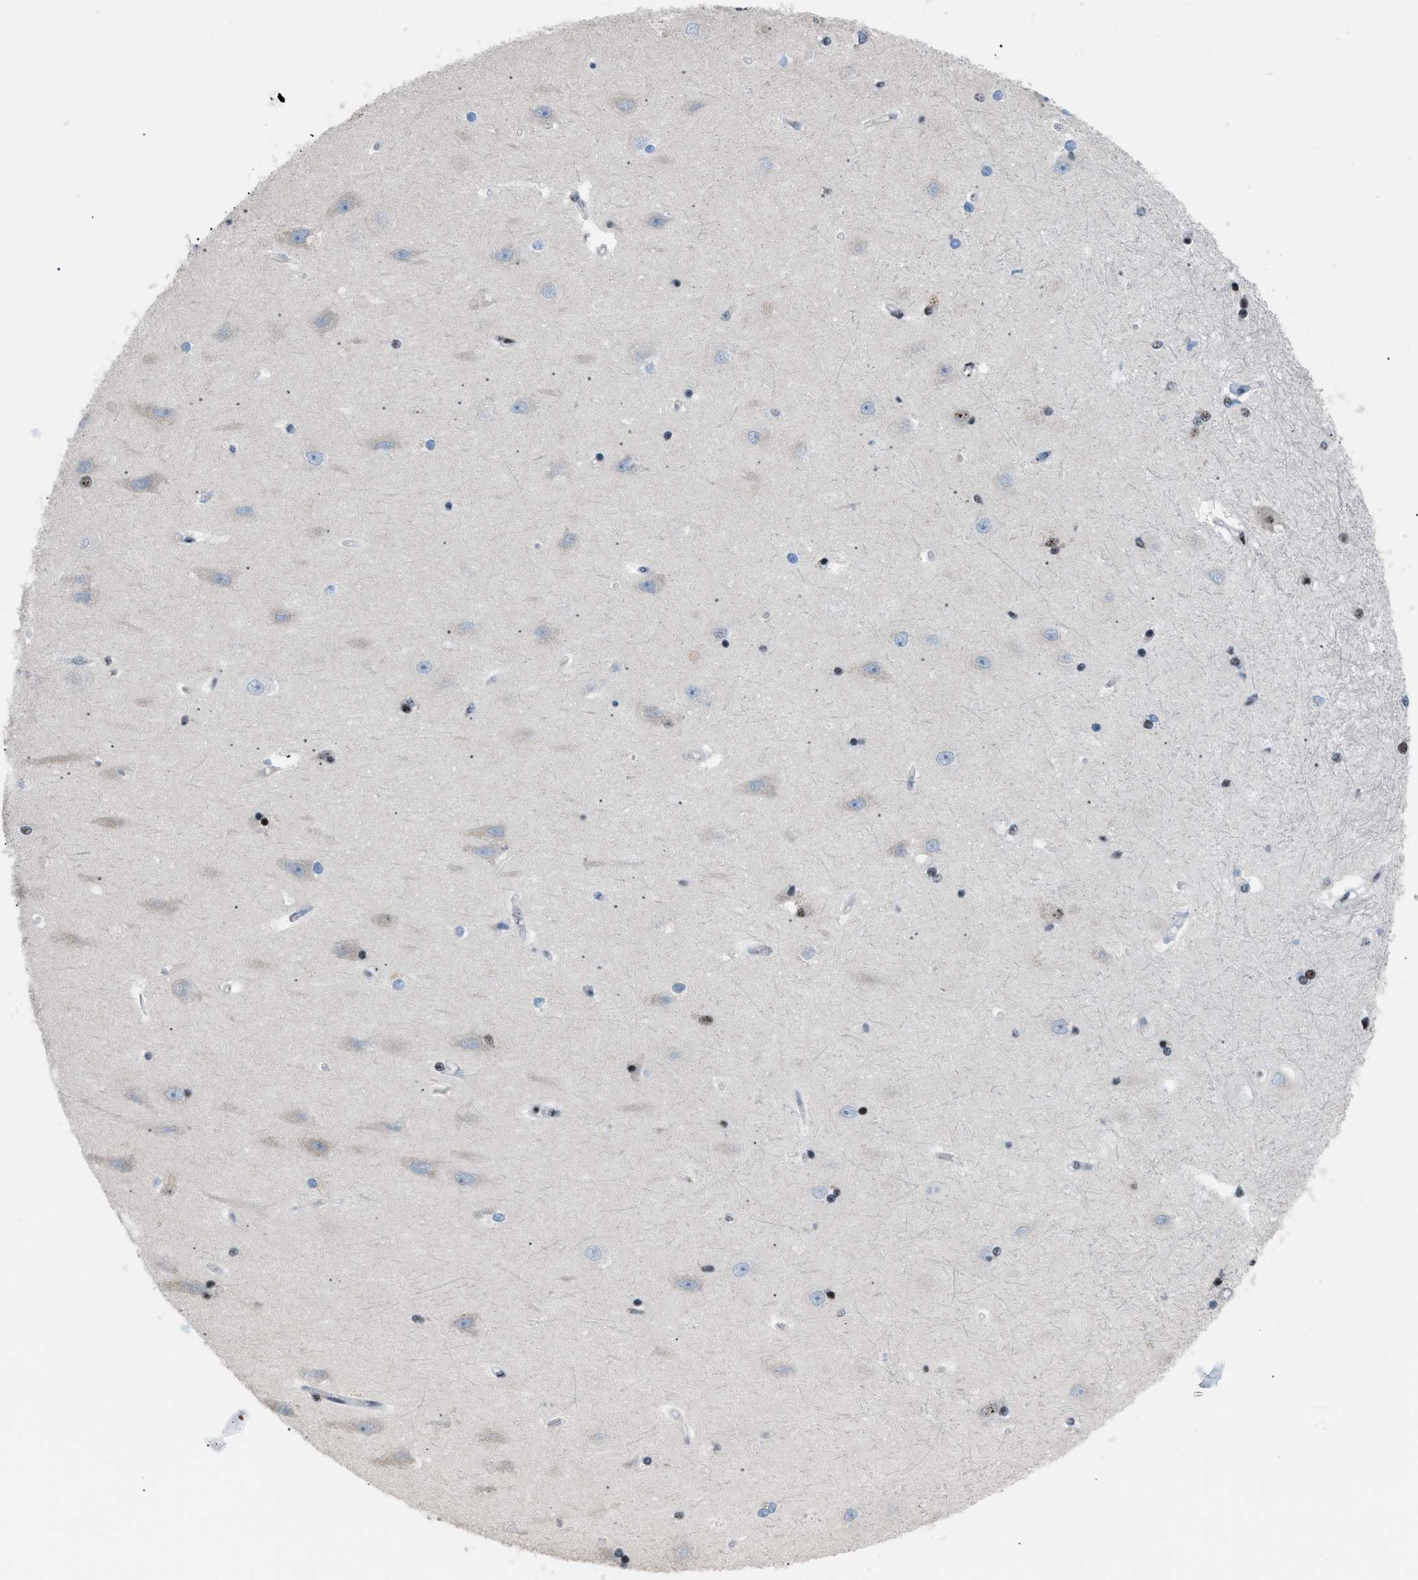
{"staining": {"intensity": "moderate", "quantity": "25%-75%", "location": "nuclear"}, "tissue": "hippocampus", "cell_type": "Glial cells", "image_type": "normal", "snomed": [{"axis": "morphology", "description": "Normal tissue, NOS"}, {"axis": "topography", "description": "Hippocampus"}], "caption": "Glial cells exhibit medium levels of moderate nuclear staining in approximately 25%-75% of cells in unremarkable hippocampus.", "gene": "CDR2", "patient": {"sex": "male", "age": 45}}